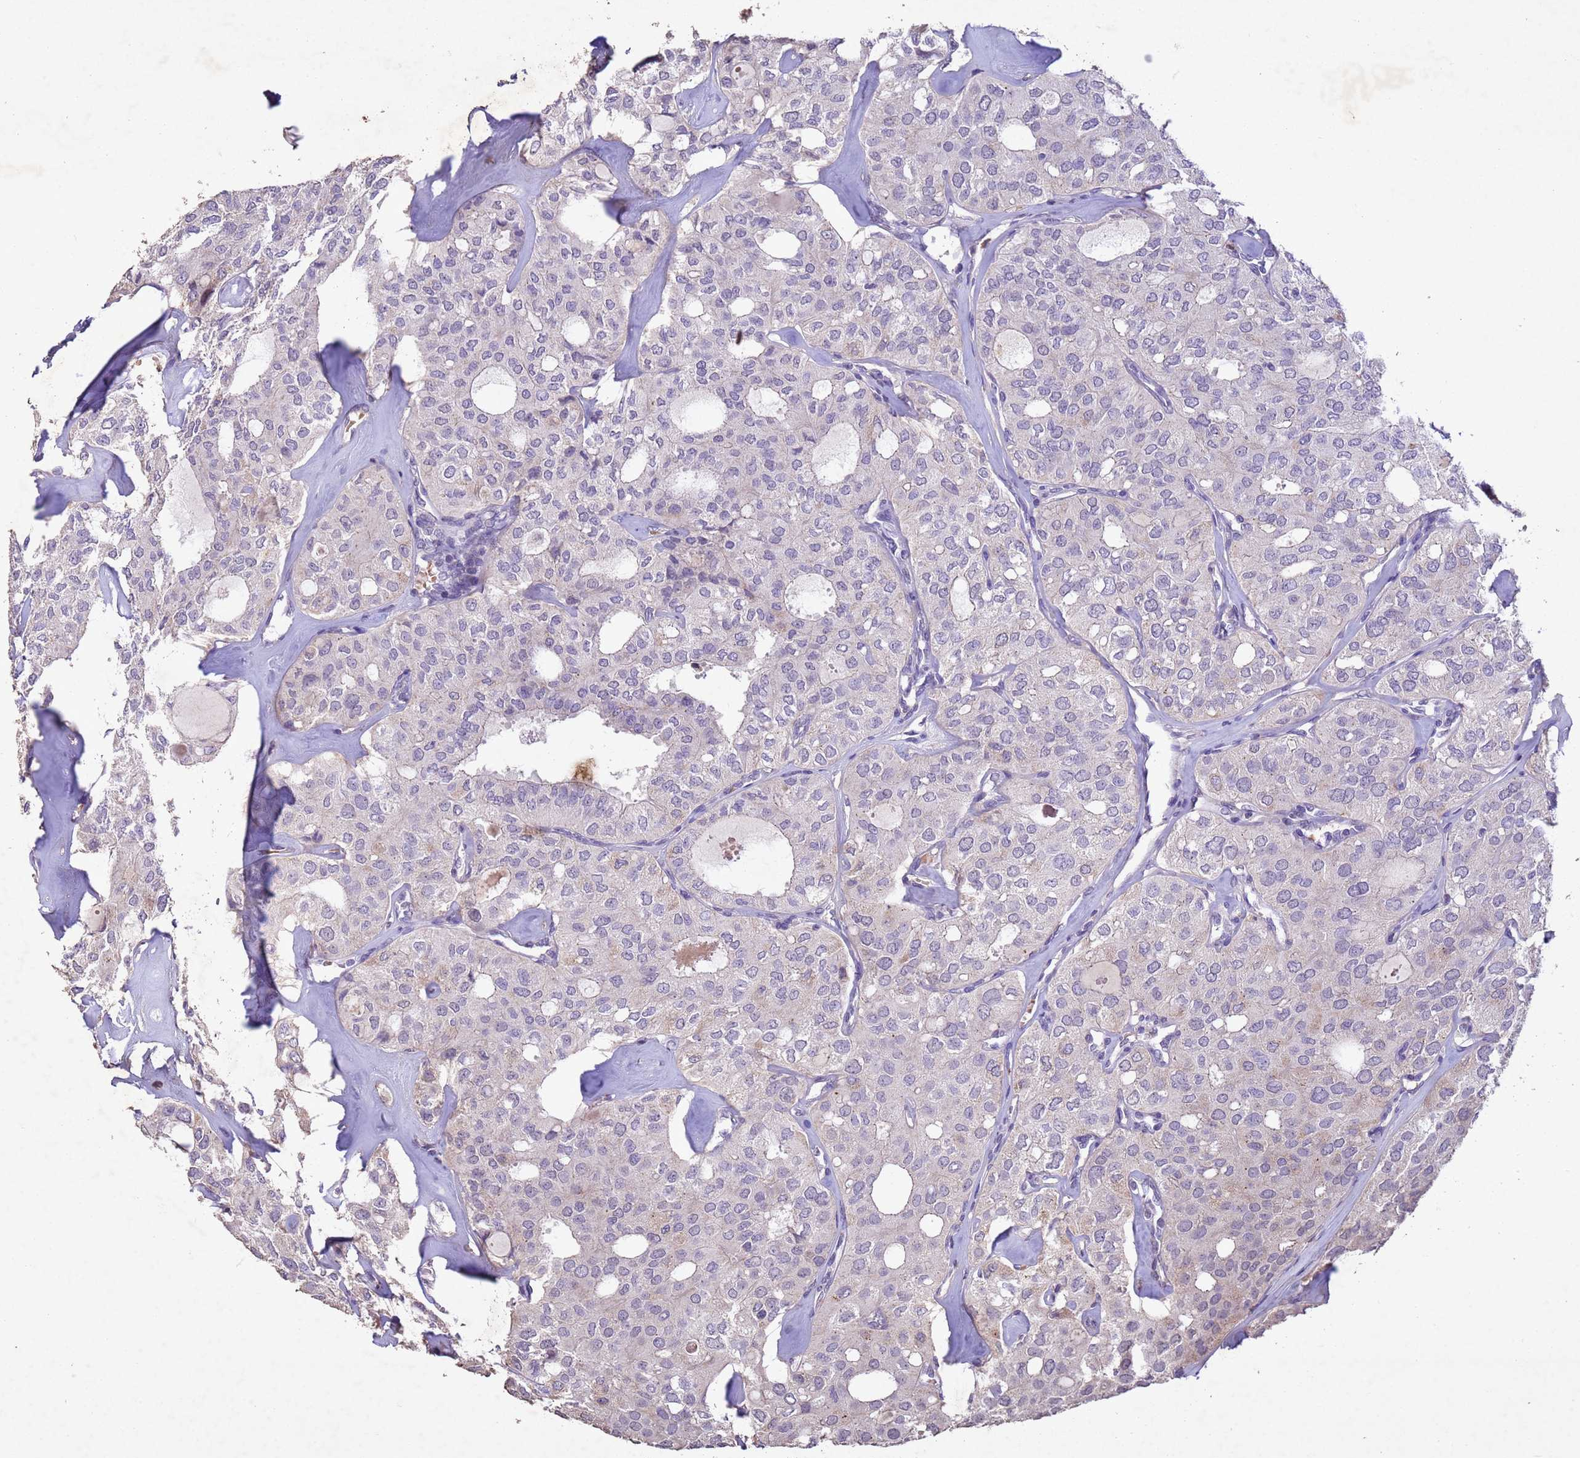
{"staining": {"intensity": "negative", "quantity": "none", "location": "none"}, "tissue": "thyroid cancer", "cell_type": "Tumor cells", "image_type": "cancer", "snomed": [{"axis": "morphology", "description": "Follicular adenoma carcinoma, NOS"}, {"axis": "topography", "description": "Thyroid gland"}], "caption": "This micrograph is of thyroid cancer stained with immunohistochemistry to label a protein in brown with the nuclei are counter-stained blue. There is no staining in tumor cells. (DAB immunohistochemistry, high magnification).", "gene": "NLRP11", "patient": {"sex": "male", "age": 75}}